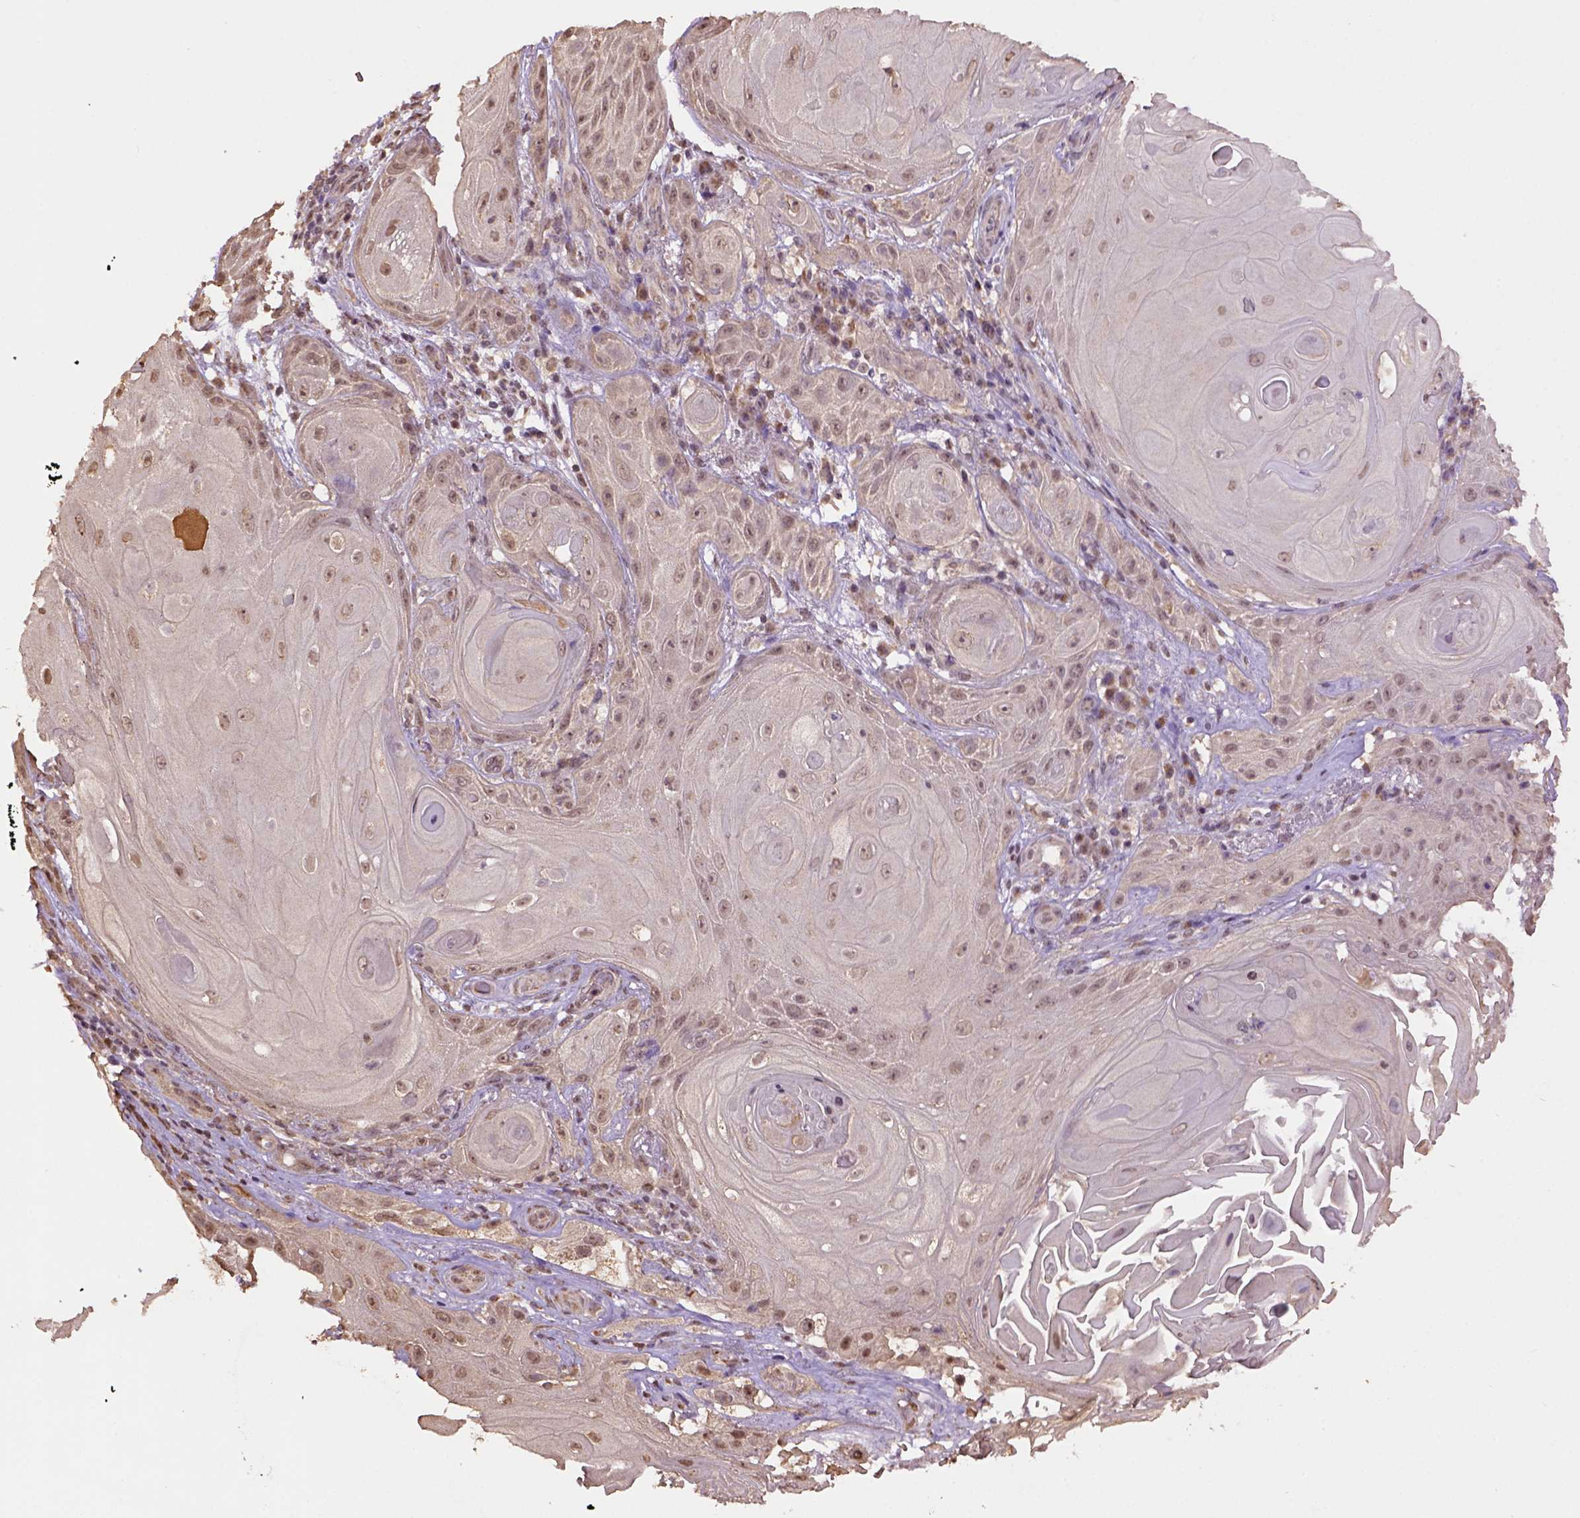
{"staining": {"intensity": "weak", "quantity": "25%-75%", "location": "cytoplasmic/membranous"}, "tissue": "skin cancer", "cell_type": "Tumor cells", "image_type": "cancer", "snomed": [{"axis": "morphology", "description": "Squamous cell carcinoma, NOS"}, {"axis": "topography", "description": "Skin"}], "caption": "Immunohistochemical staining of human skin cancer (squamous cell carcinoma) reveals low levels of weak cytoplasmic/membranous protein positivity in approximately 25%-75% of tumor cells.", "gene": "WDR17", "patient": {"sex": "male", "age": 62}}